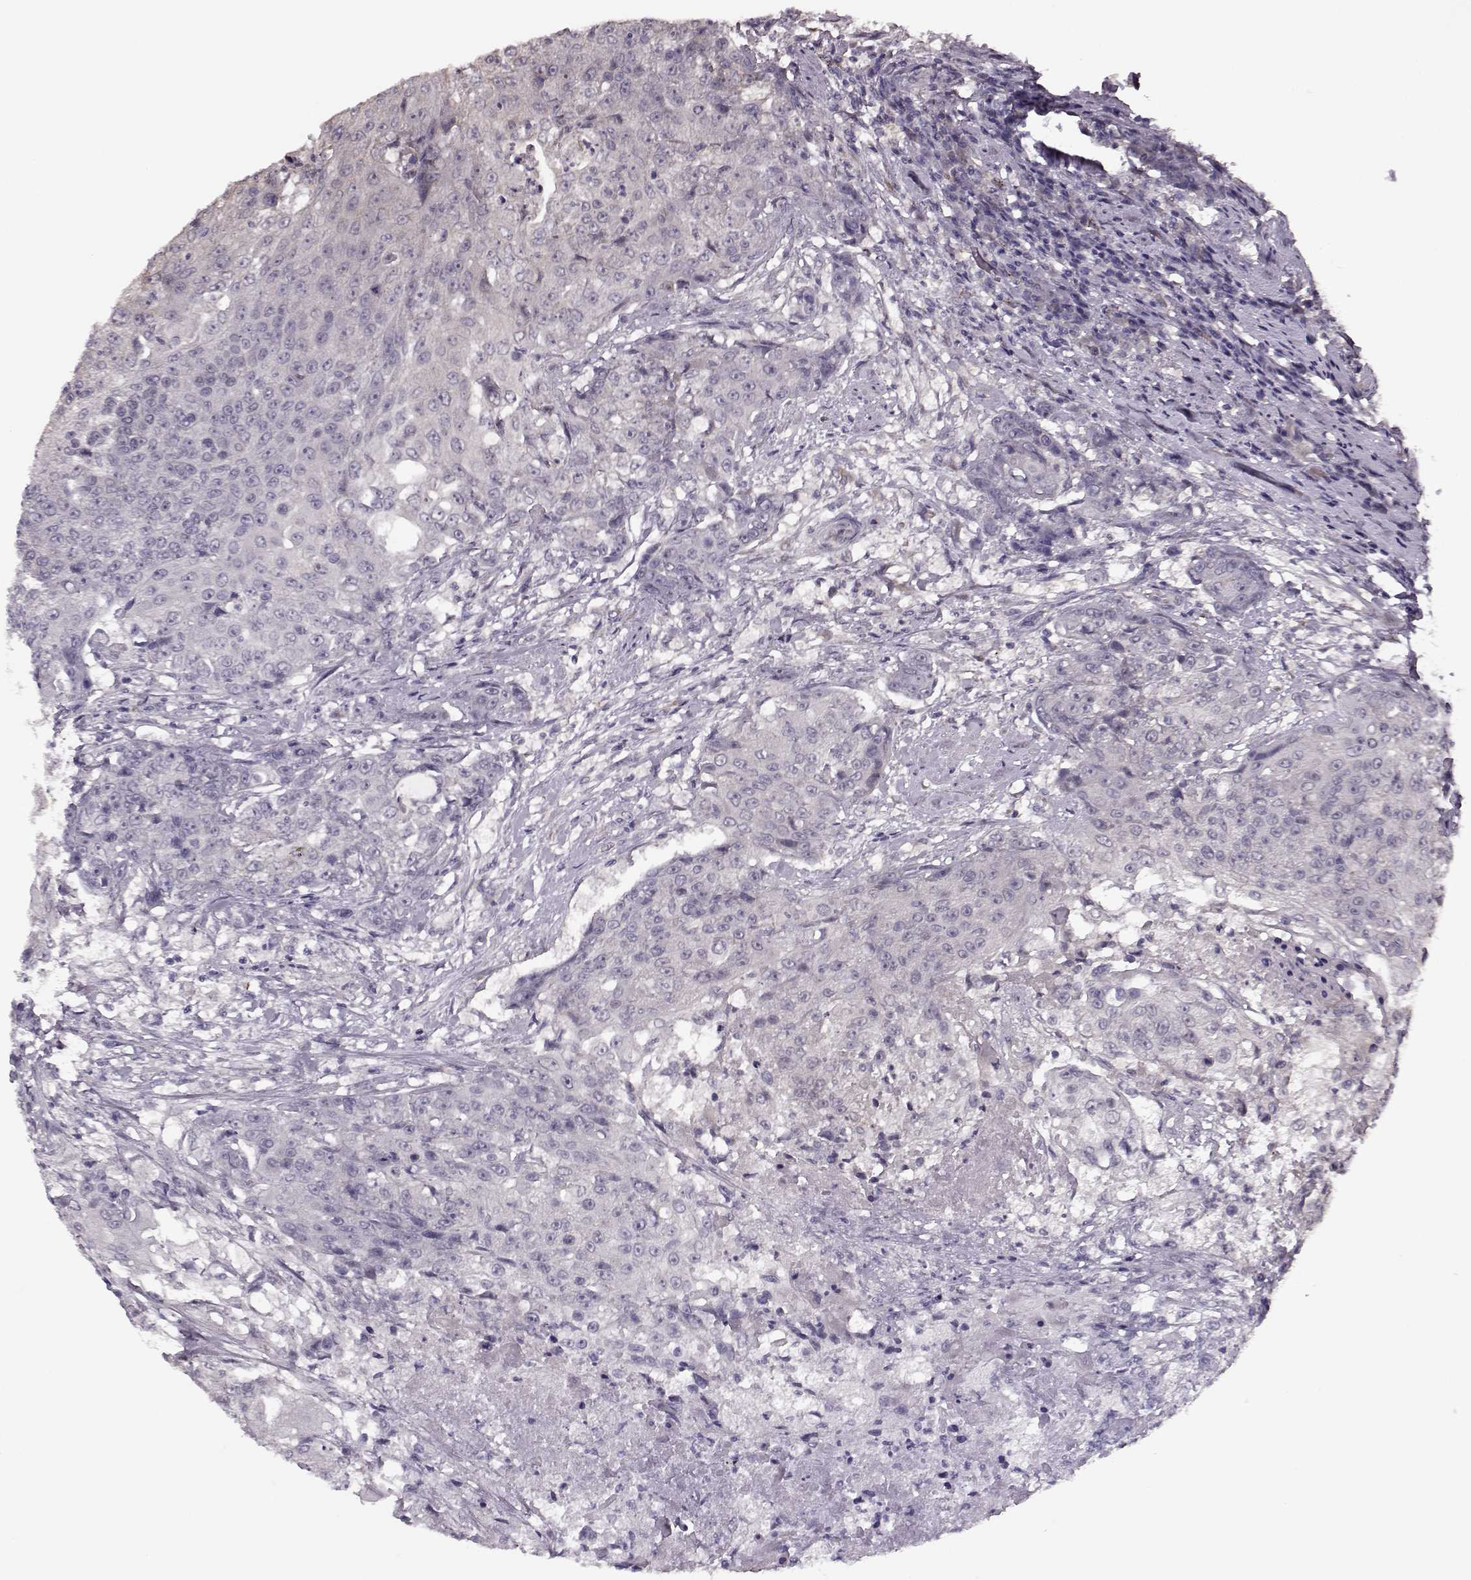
{"staining": {"intensity": "weak", "quantity": "<25%", "location": "cytoplasmic/membranous"}, "tissue": "urothelial cancer", "cell_type": "Tumor cells", "image_type": "cancer", "snomed": [{"axis": "morphology", "description": "Urothelial carcinoma, High grade"}, {"axis": "topography", "description": "Urinary bladder"}], "caption": "The immunohistochemistry photomicrograph has no significant staining in tumor cells of high-grade urothelial carcinoma tissue. The staining was performed using DAB to visualize the protein expression in brown, while the nuclei were stained in blue with hematoxylin (Magnification: 20x).", "gene": "YIPF5", "patient": {"sex": "female", "age": 63}}